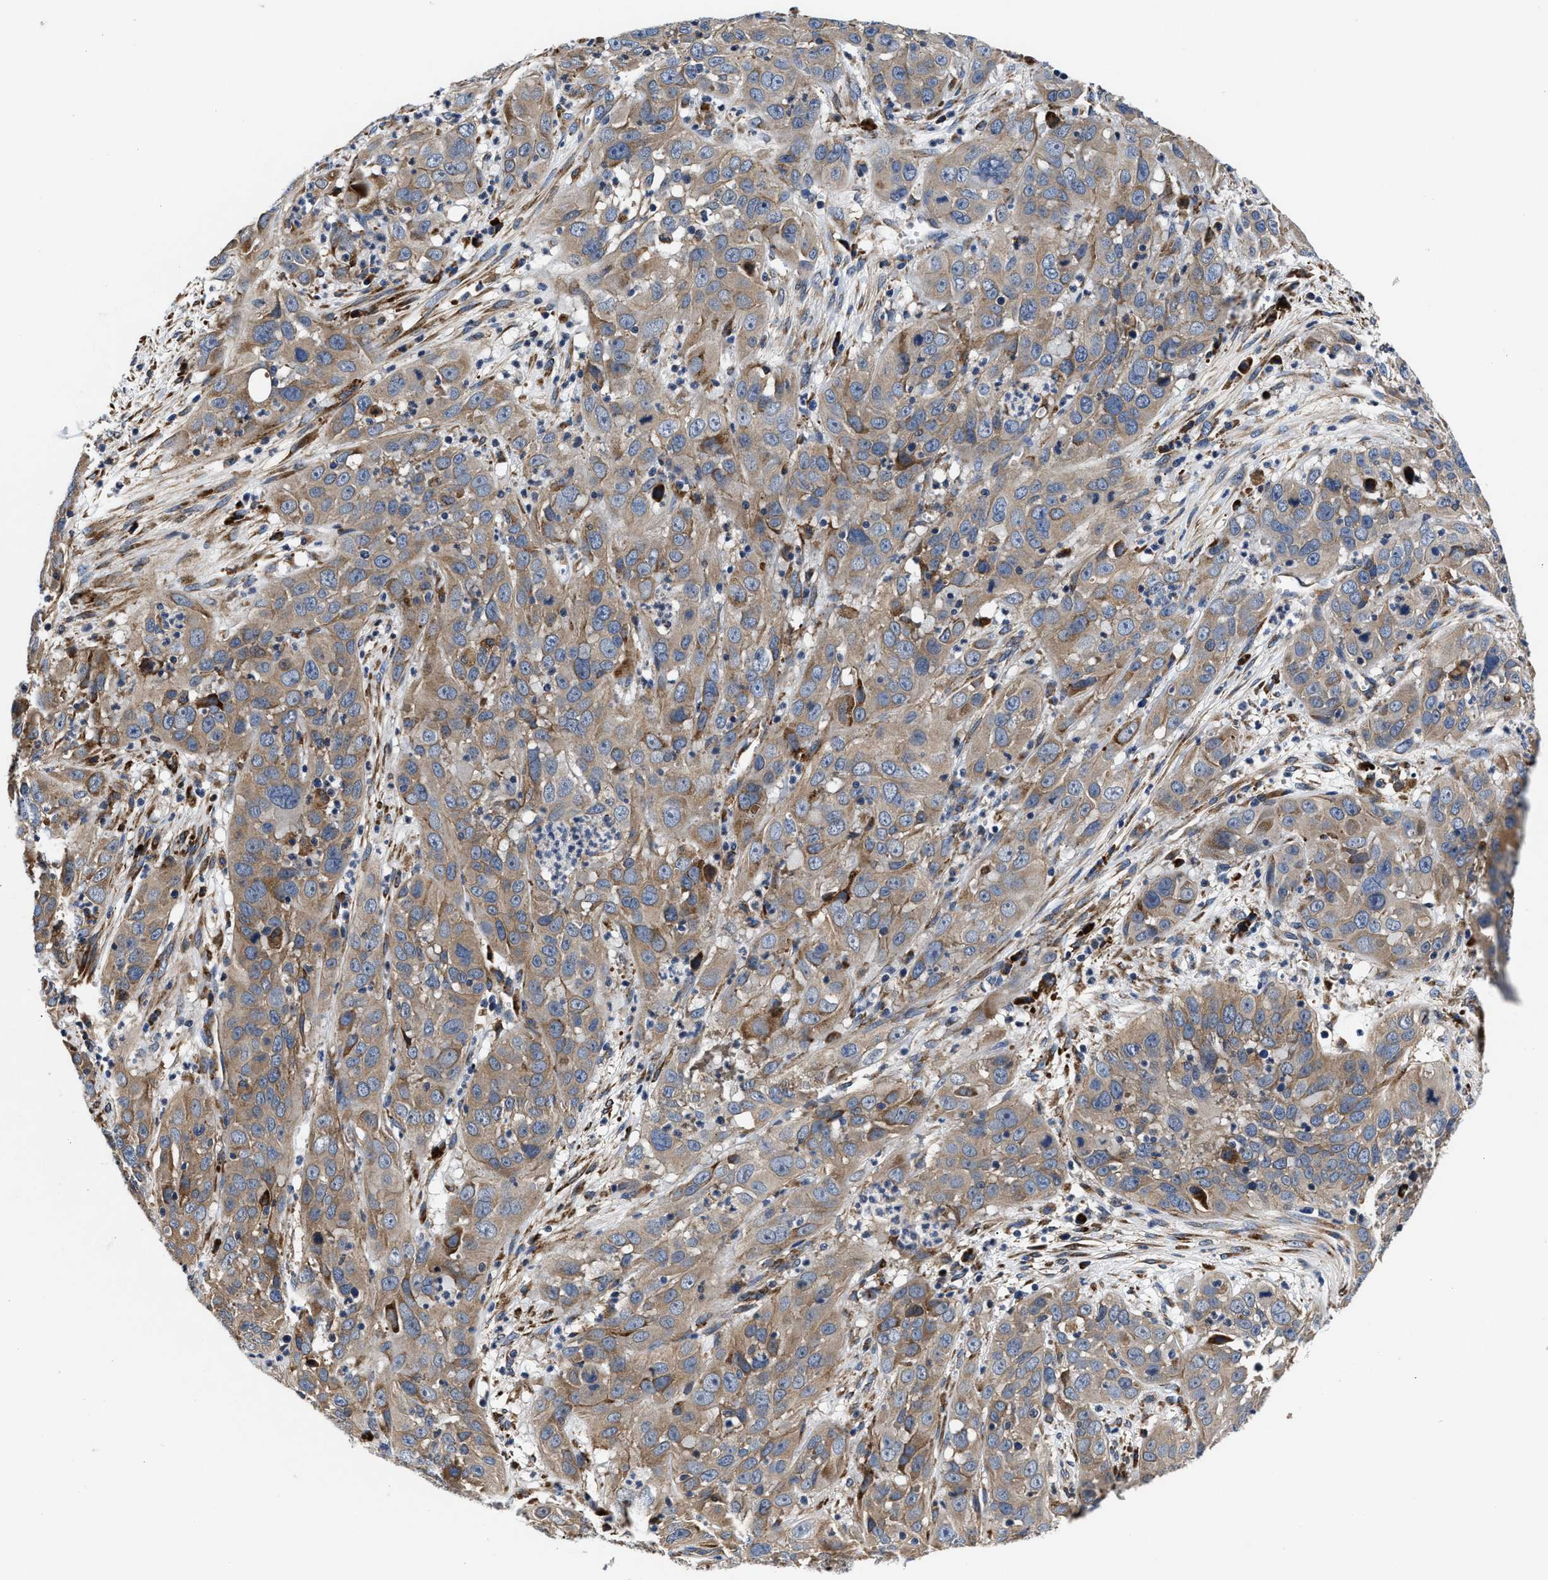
{"staining": {"intensity": "weak", "quantity": ">75%", "location": "cytoplasmic/membranous"}, "tissue": "cervical cancer", "cell_type": "Tumor cells", "image_type": "cancer", "snomed": [{"axis": "morphology", "description": "Squamous cell carcinoma, NOS"}, {"axis": "topography", "description": "Cervix"}], "caption": "Tumor cells exhibit low levels of weak cytoplasmic/membranous expression in approximately >75% of cells in cervical squamous cell carcinoma. (DAB IHC with brightfield microscopy, high magnification).", "gene": "SLC12A2", "patient": {"sex": "female", "age": 32}}